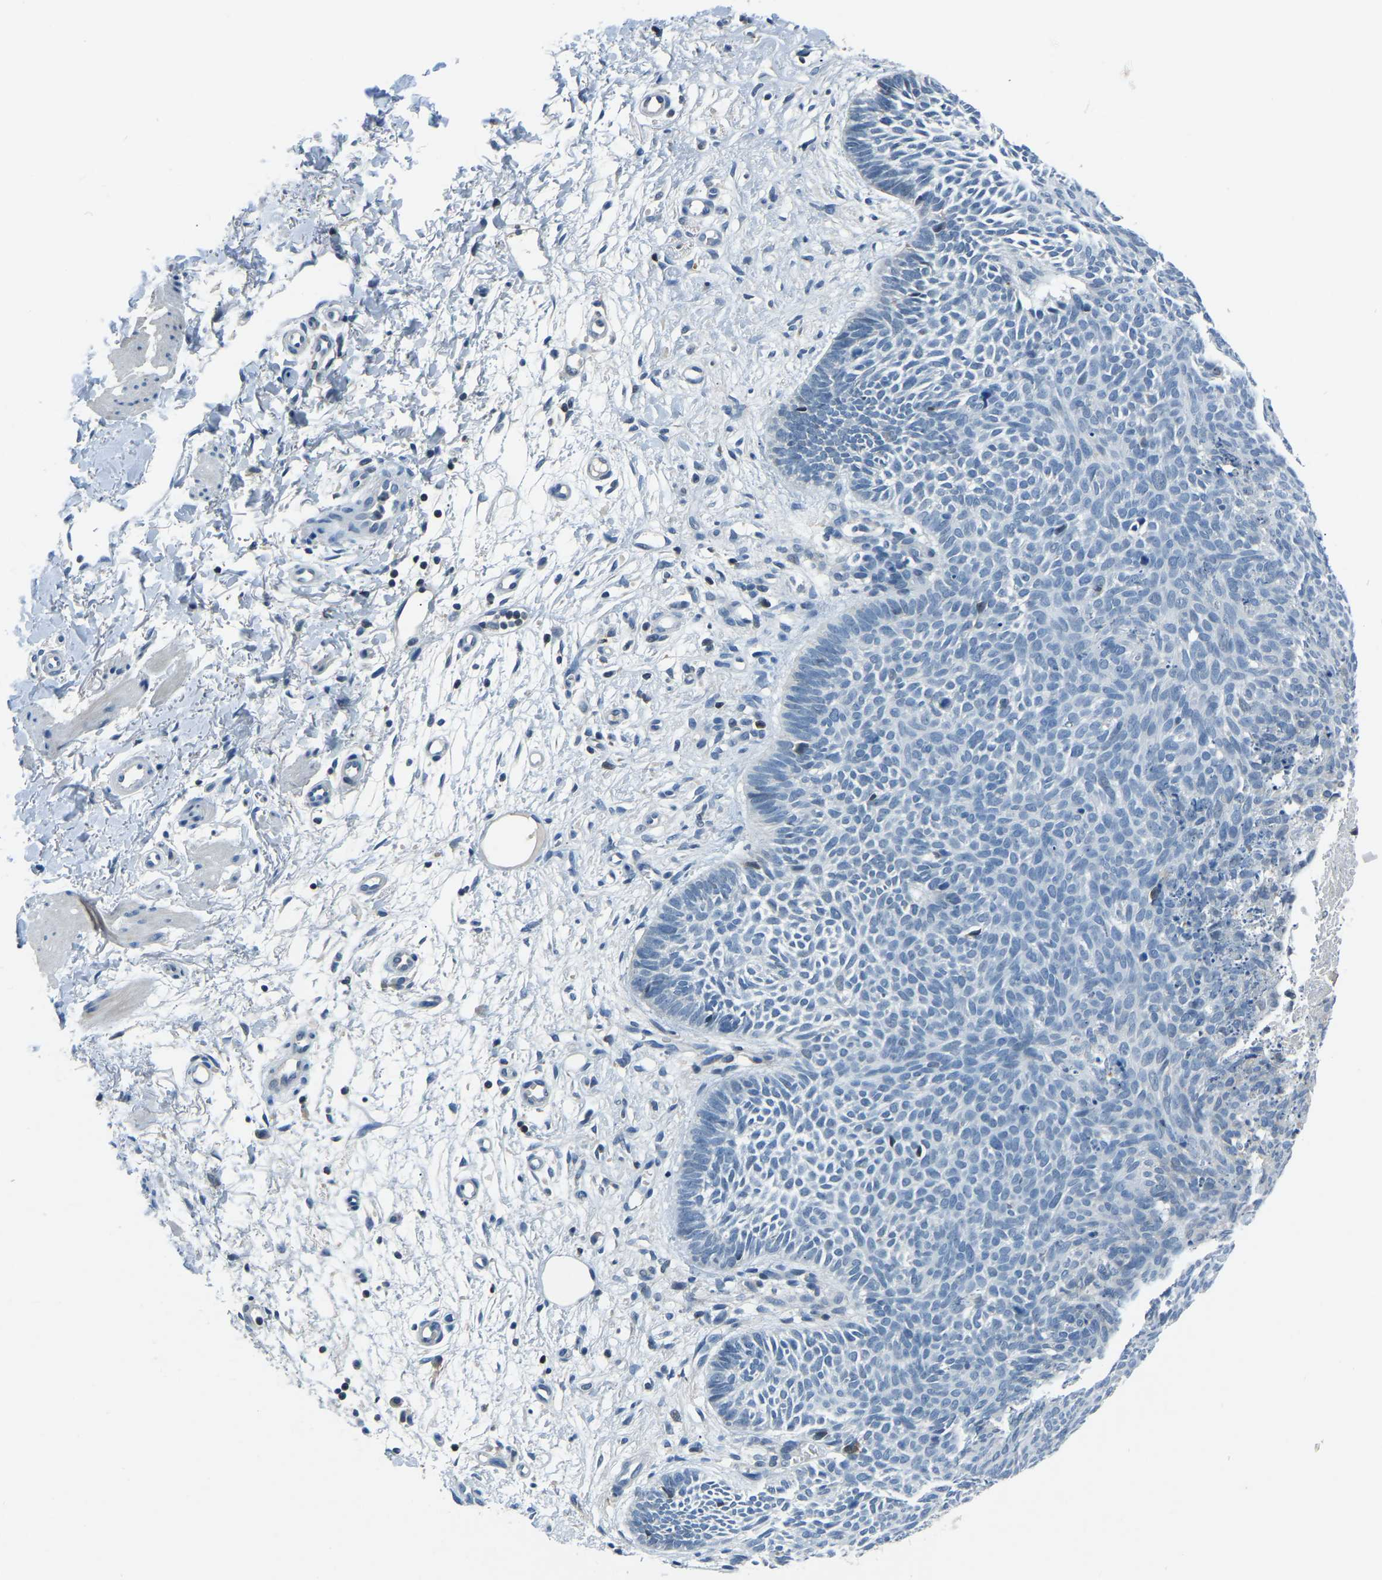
{"staining": {"intensity": "negative", "quantity": "none", "location": "none"}, "tissue": "skin cancer", "cell_type": "Tumor cells", "image_type": "cancer", "snomed": [{"axis": "morphology", "description": "Basal cell carcinoma"}, {"axis": "topography", "description": "Skin"}], "caption": "Immunohistochemical staining of human skin basal cell carcinoma shows no significant staining in tumor cells.", "gene": "XIRP1", "patient": {"sex": "male", "age": 60}}